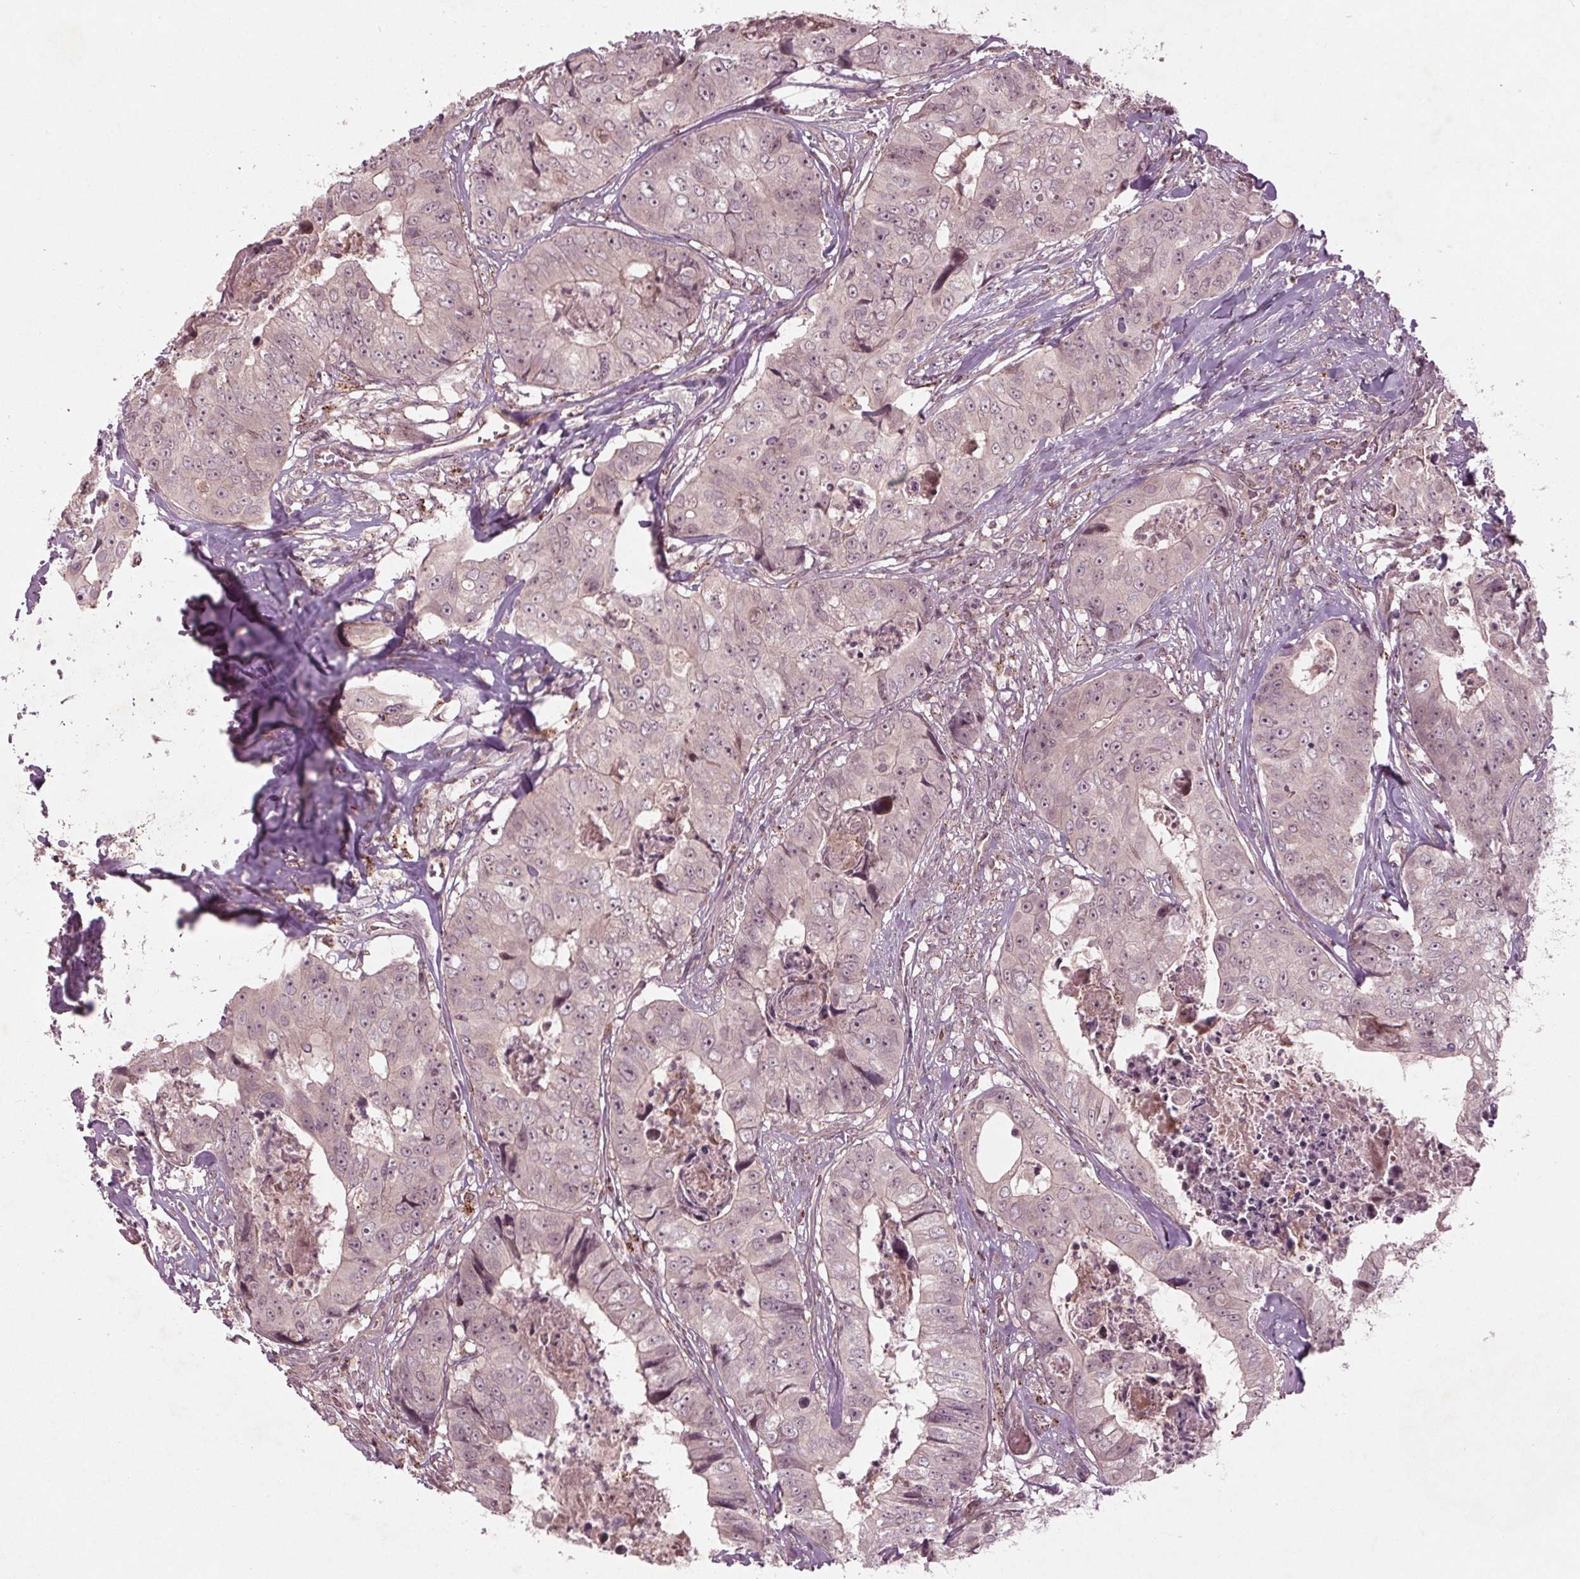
{"staining": {"intensity": "negative", "quantity": "none", "location": "none"}, "tissue": "colorectal cancer", "cell_type": "Tumor cells", "image_type": "cancer", "snomed": [{"axis": "morphology", "description": "Adenocarcinoma, NOS"}, {"axis": "topography", "description": "Rectum"}], "caption": "The immunohistochemistry (IHC) photomicrograph has no significant staining in tumor cells of colorectal cancer (adenocarcinoma) tissue.", "gene": "CDKL4", "patient": {"sex": "female", "age": 62}}